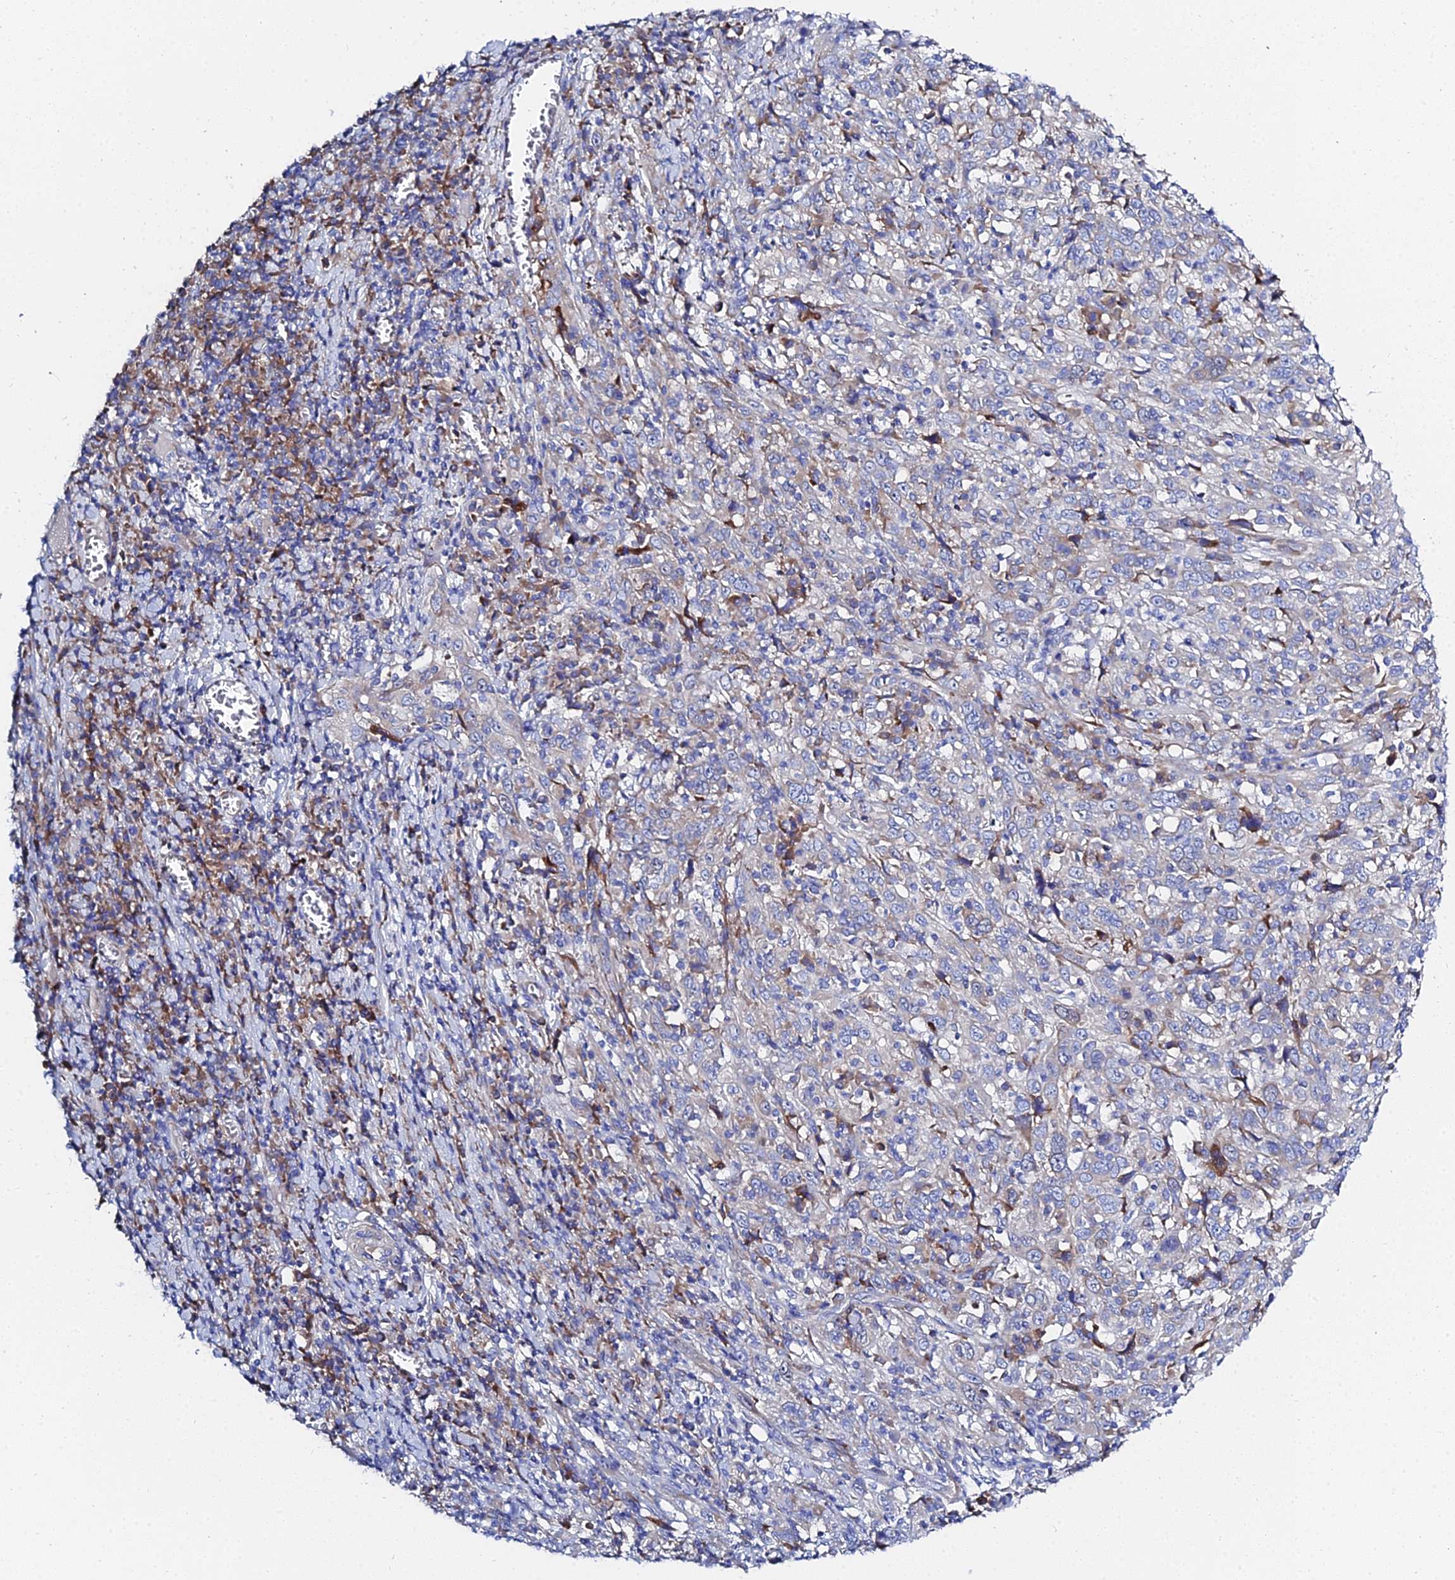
{"staining": {"intensity": "negative", "quantity": "none", "location": "none"}, "tissue": "cervical cancer", "cell_type": "Tumor cells", "image_type": "cancer", "snomed": [{"axis": "morphology", "description": "Squamous cell carcinoma, NOS"}, {"axis": "topography", "description": "Cervix"}], "caption": "The micrograph reveals no staining of tumor cells in cervical squamous cell carcinoma. The staining was performed using DAB (3,3'-diaminobenzidine) to visualize the protein expression in brown, while the nuclei were stained in blue with hematoxylin (Magnification: 20x).", "gene": "PTTG1", "patient": {"sex": "female", "age": 46}}